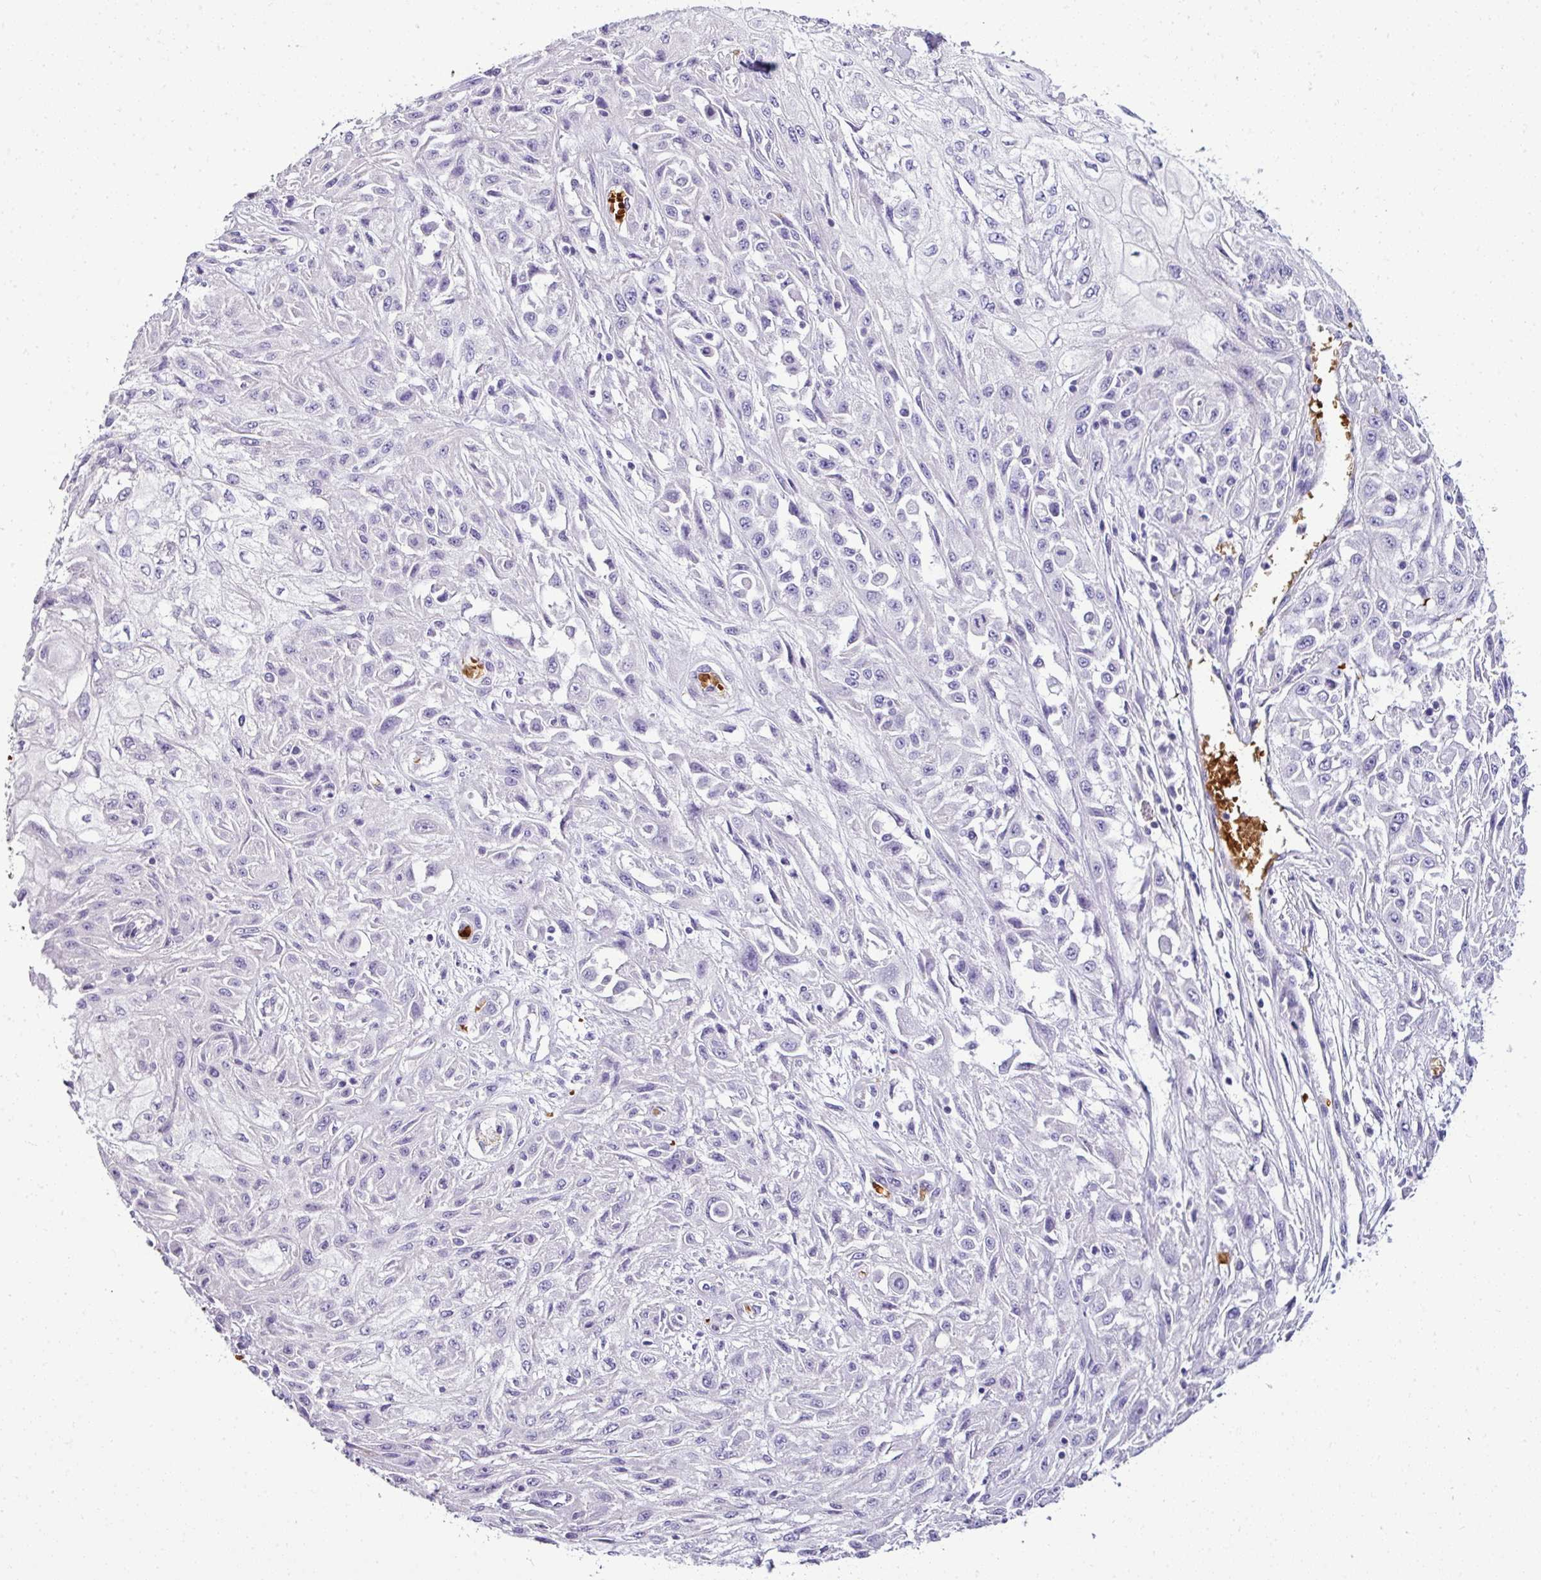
{"staining": {"intensity": "negative", "quantity": "none", "location": "none"}, "tissue": "skin cancer", "cell_type": "Tumor cells", "image_type": "cancer", "snomed": [{"axis": "morphology", "description": "Squamous cell carcinoma, NOS"}, {"axis": "morphology", "description": "Squamous cell carcinoma, metastatic, NOS"}, {"axis": "topography", "description": "Skin"}, {"axis": "topography", "description": "Lymph node"}], "caption": "DAB immunohistochemical staining of human metastatic squamous cell carcinoma (skin) reveals no significant positivity in tumor cells.", "gene": "NAPSA", "patient": {"sex": "male", "age": 75}}